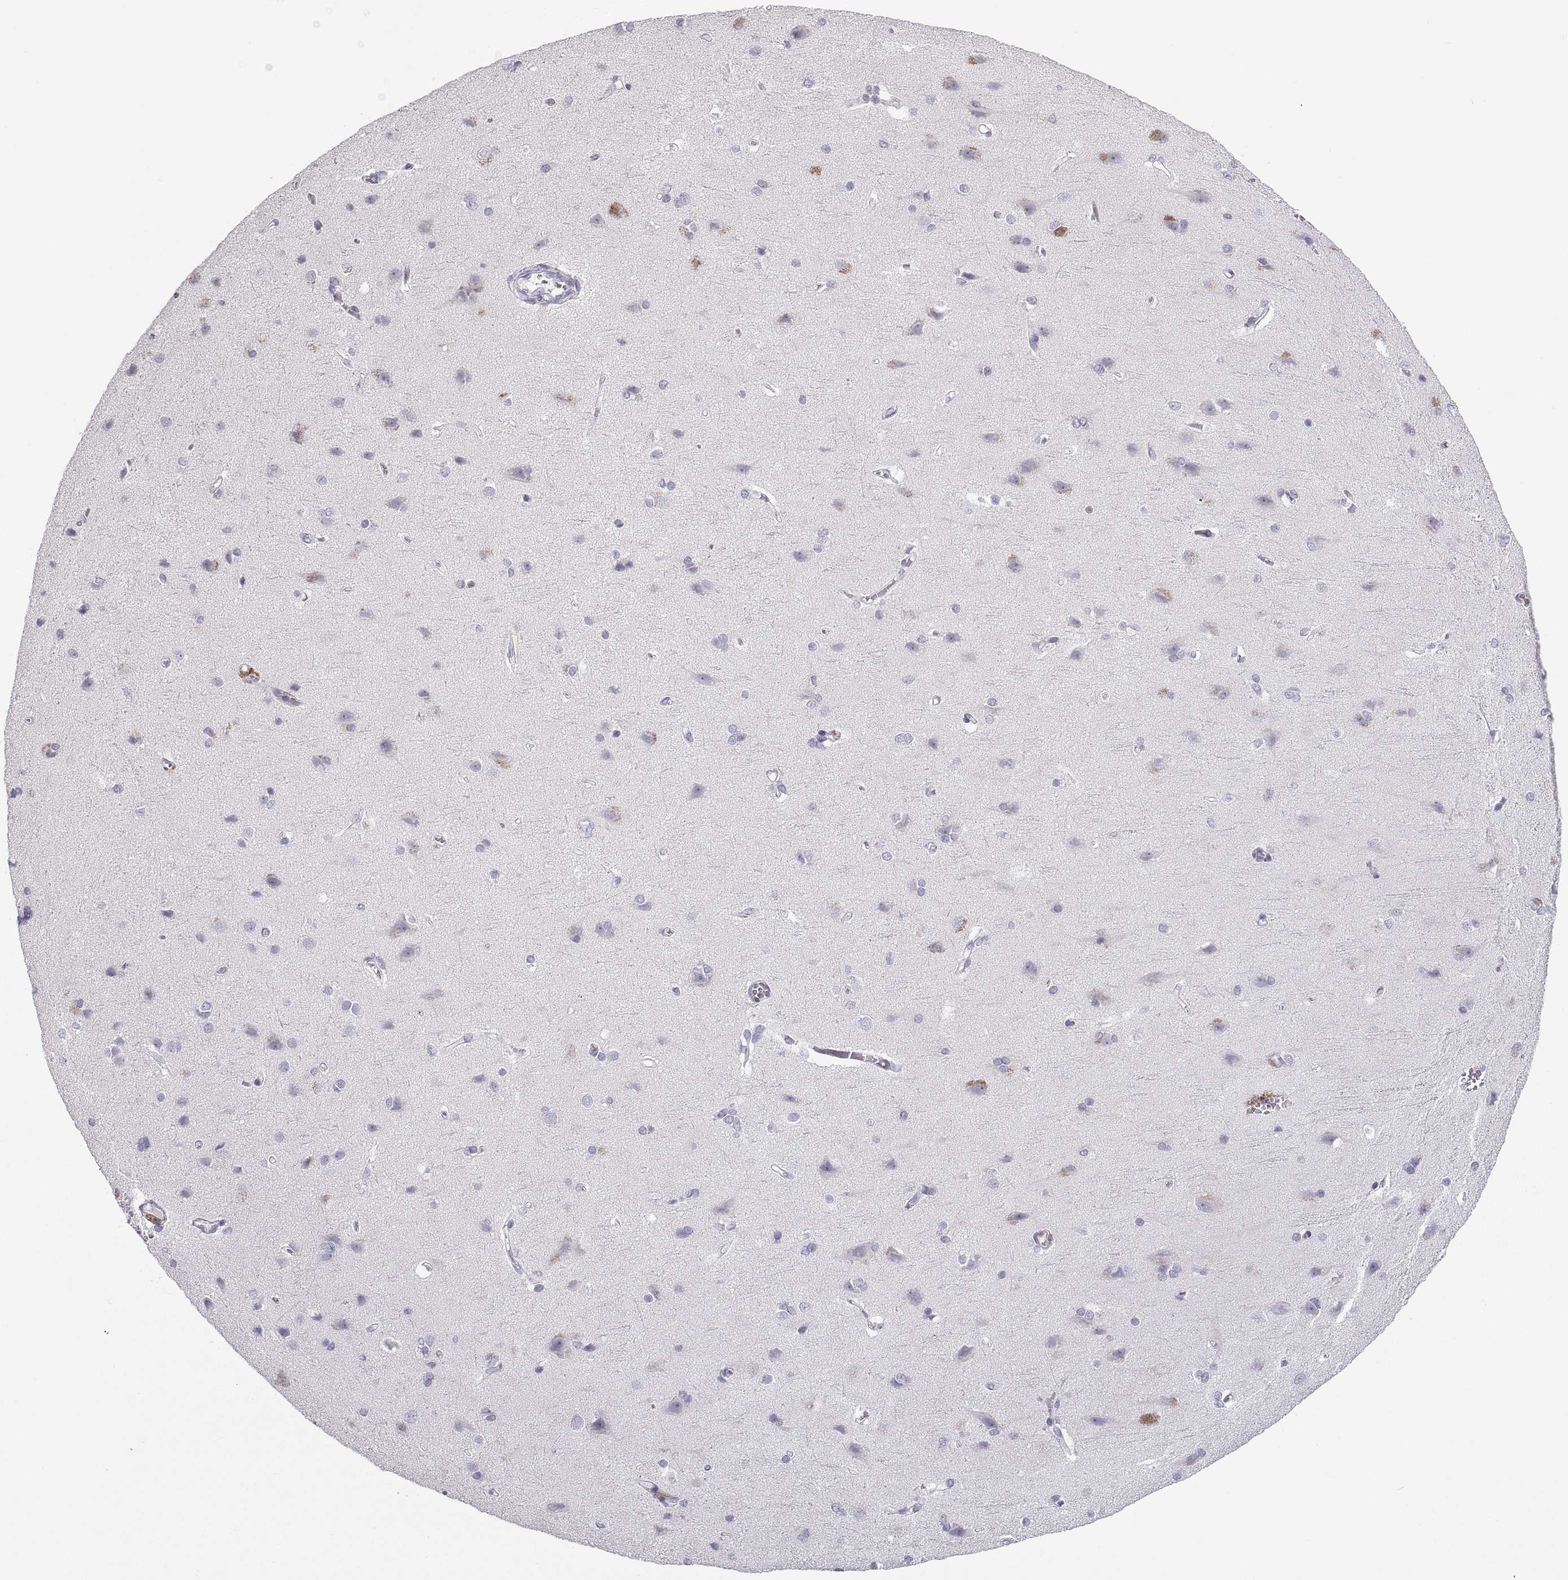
{"staining": {"intensity": "negative", "quantity": "none", "location": "none"}, "tissue": "cerebral cortex", "cell_type": "Endothelial cells", "image_type": "normal", "snomed": [{"axis": "morphology", "description": "Normal tissue, NOS"}, {"axis": "topography", "description": "Cerebral cortex"}], "caption": "Endothelial cells show no significant protein positivity in unremarkable cerebral cortex. (DAB (3,3'-diaminobenzidine) IHC with hematoxylin counter stain).", "gene": "RGS19", "patient": {"sex": "male", "age": 37}}